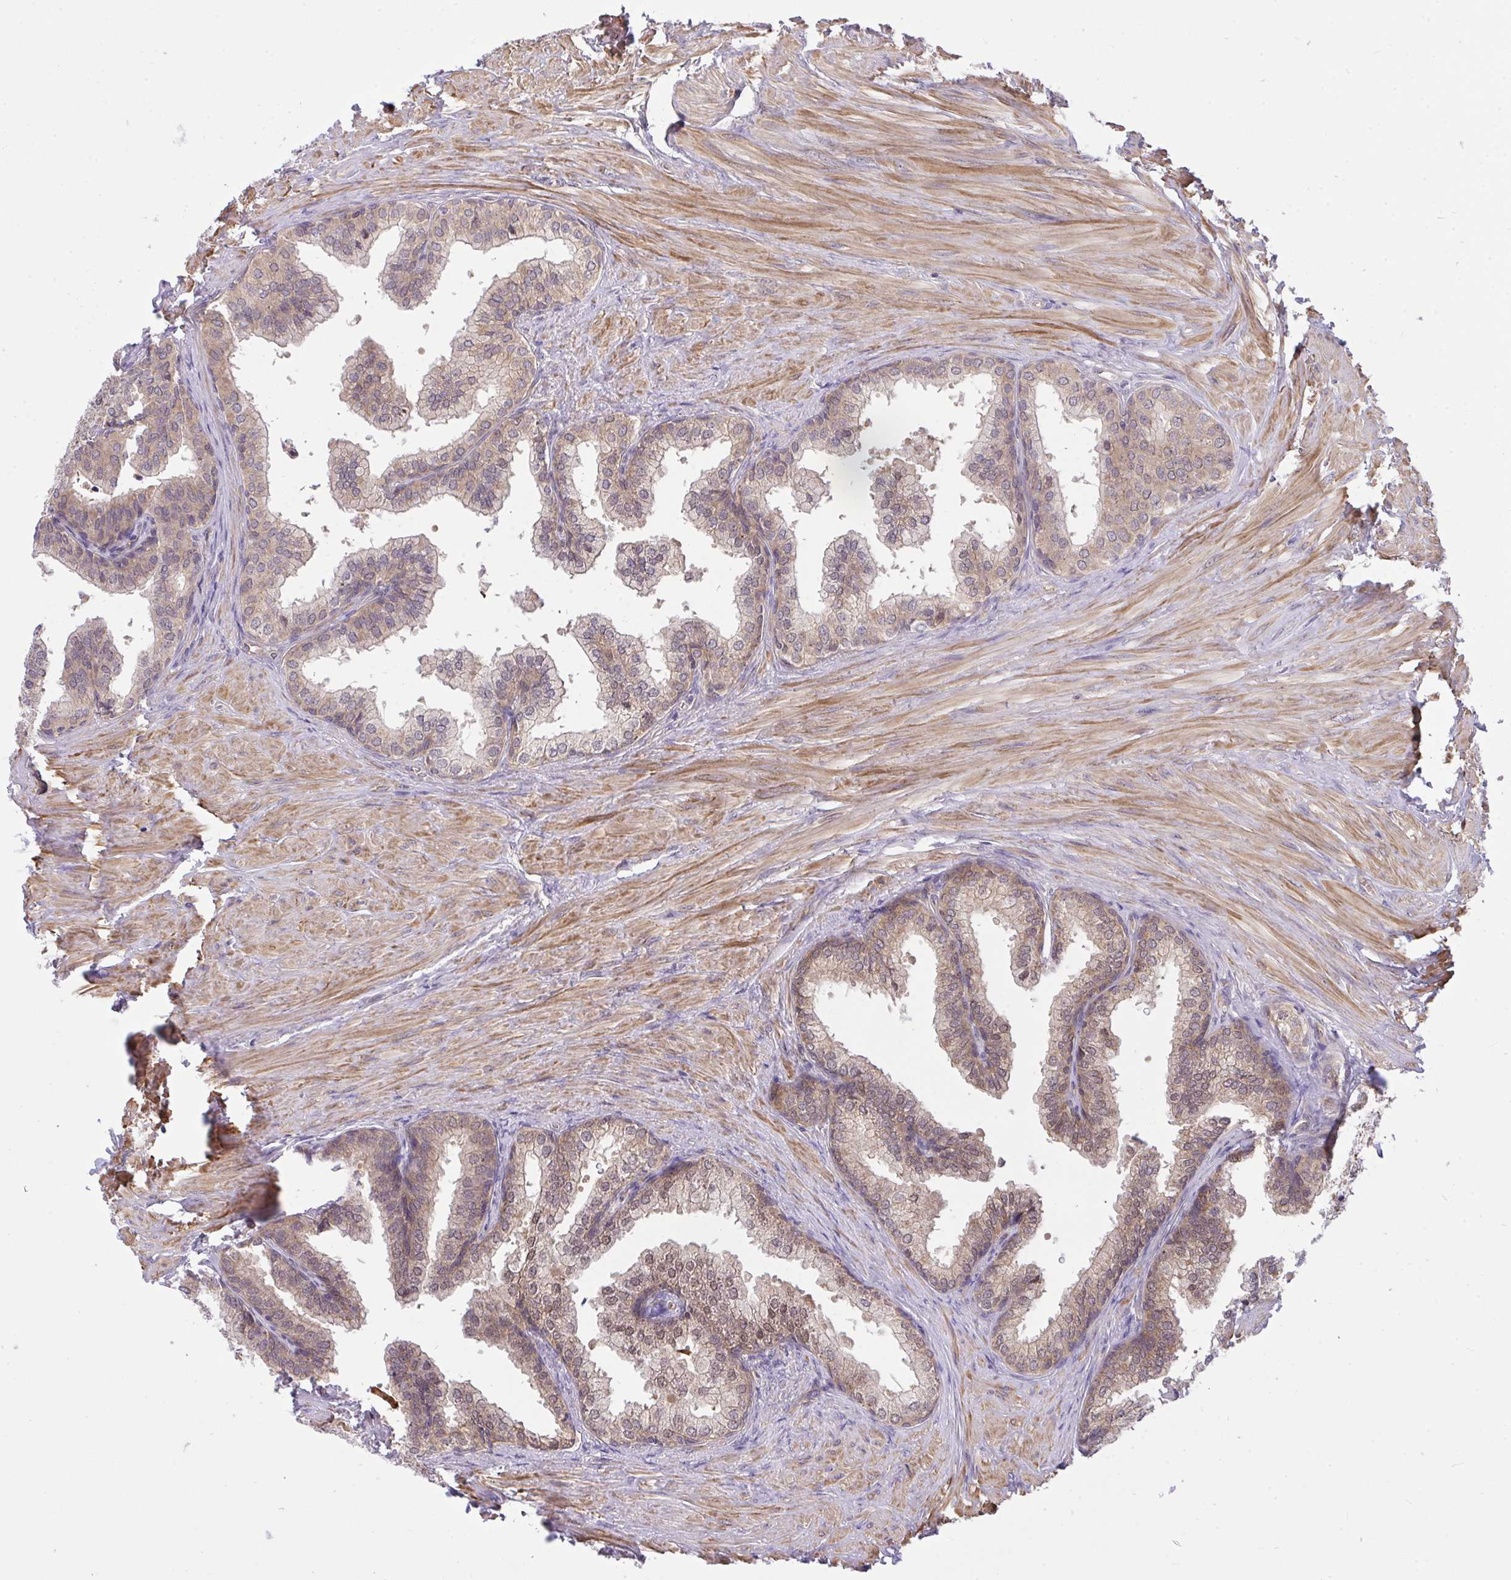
{"staining": {"intensity": "moderate", "quantity": "25%-75%", "location": "cytoplasmic/membranous,nuclear"}, "tissue": "prostate", "cell_type": "Glandular cells", "image_type": "normal", "snomed": [{"axis": "morphology", "description": "Normal tissue, NOS"}, {"axis": "topography", "description": "Prostate"}, {"axis": "topography", "description": "Peripheral nerve tissue"}], "caption": "Protein staining reveals moderate cytoplasmic/membranous,nuclear positivity in about 25%-75% of glandular cells in benign prostate.", "gene": "C19orf54", "patient": {"sex": "male", "age": 55}}